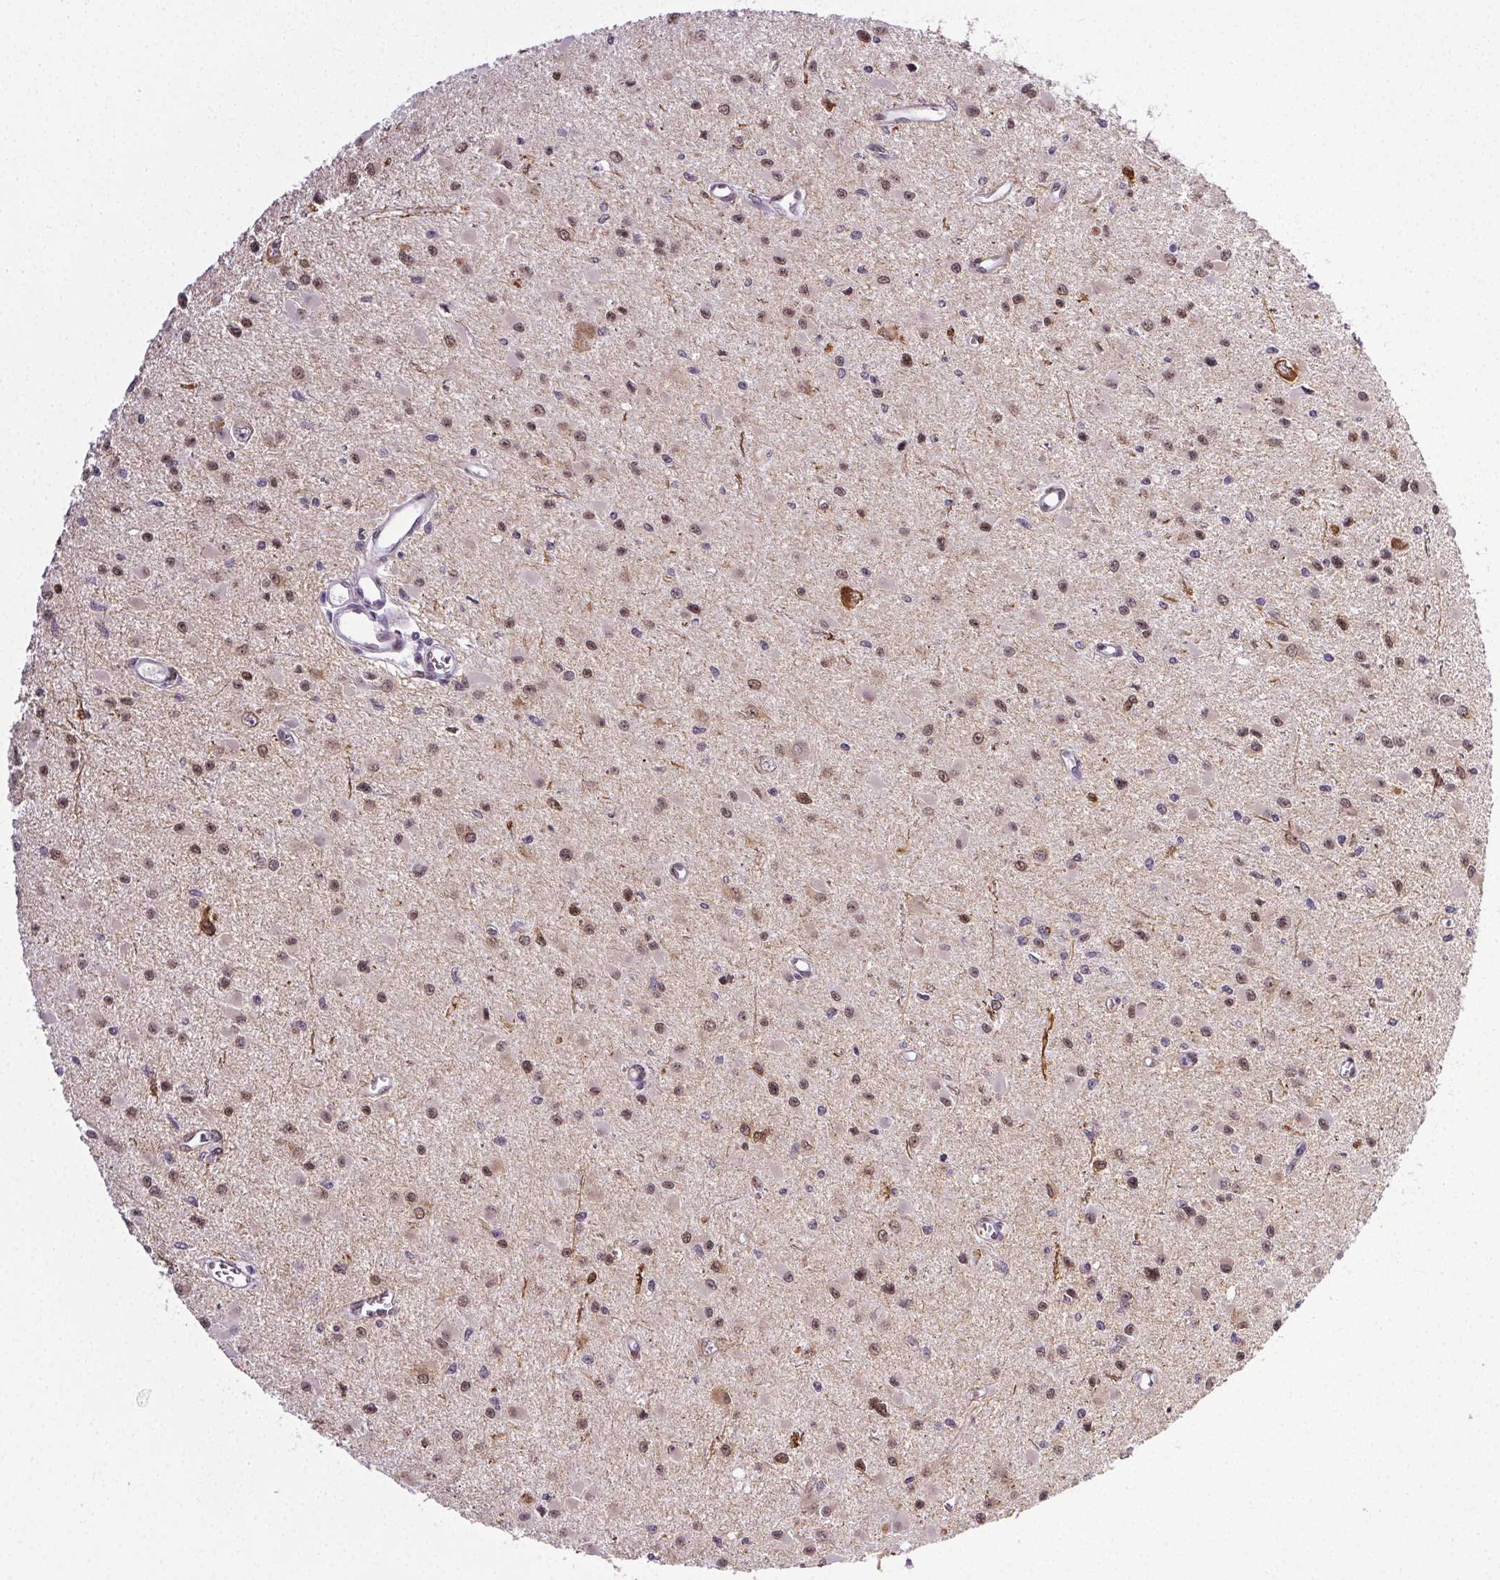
{"staining": {"intensity": "moderate", "quantity": "25%-75%", "location": "nuclear"}, "tissue": "glioma", "cell_type": "Tumor cells", "image_type": "cancer", "snomed": [{"axis": "morphology", "description": "Glioma, malignant, High grade"}, {"axis": "topography", "description": "Brain"}], "caption": "Immunohistochemical staining of human glioma exhibits moderate nuclear protein expression in approximately 25%-75% of tumor cells. The protein is stained brown, and the nuclei are stained in blue (DAB IHC with brightfield microscopy, high magnification).", "gene": "GP6", "patient": {"sex": "male", "age": 54}}